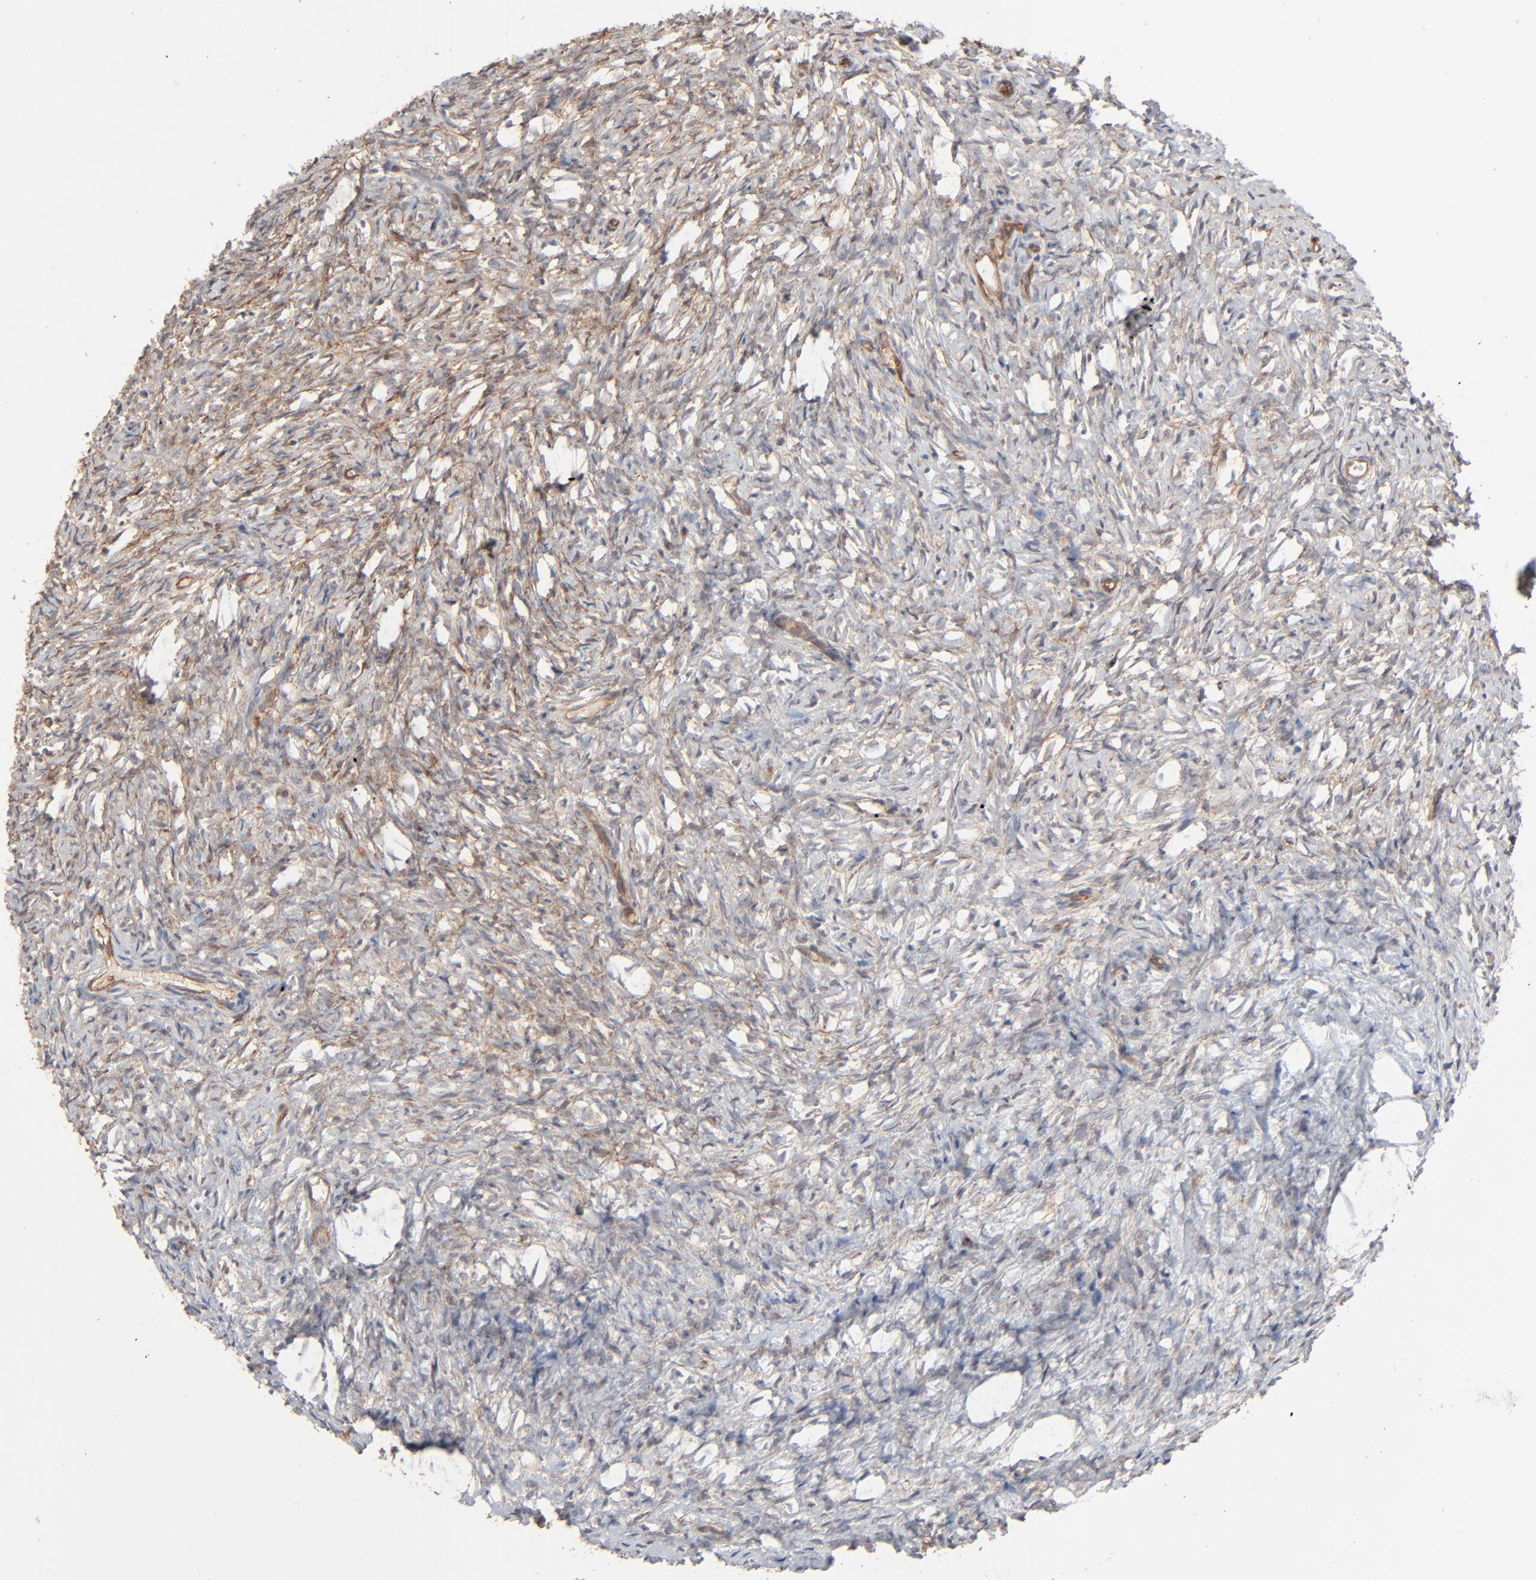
{"staining": {"intensity": "weak", "quantity": ">75%", "location": "cytoplasmic/membranous"}, "tissue": "ovary", "cell_type": "Follicle cells", "image_type": "normal", "snomed": [{"axis": "morphology", "description": "Normal tissue, NOS"}, {"axis": "topography", "description": "Ovary"}], "caption": "Immunohistochemistry staining of benign ovary, which demonstrates low levels of weak cytoplasmic/membranous expression in about >75% of follicle cells indicating weak cytoplasmic/membranous protein staining. The staining was performed using DAB (3,3'-diaminobenzidine) (brown) for protein detection and nuclei were counterstained in hematoxylin (blue).", "gene": "ABLIM3", "patient": {"sex": "female", "age": 35}}